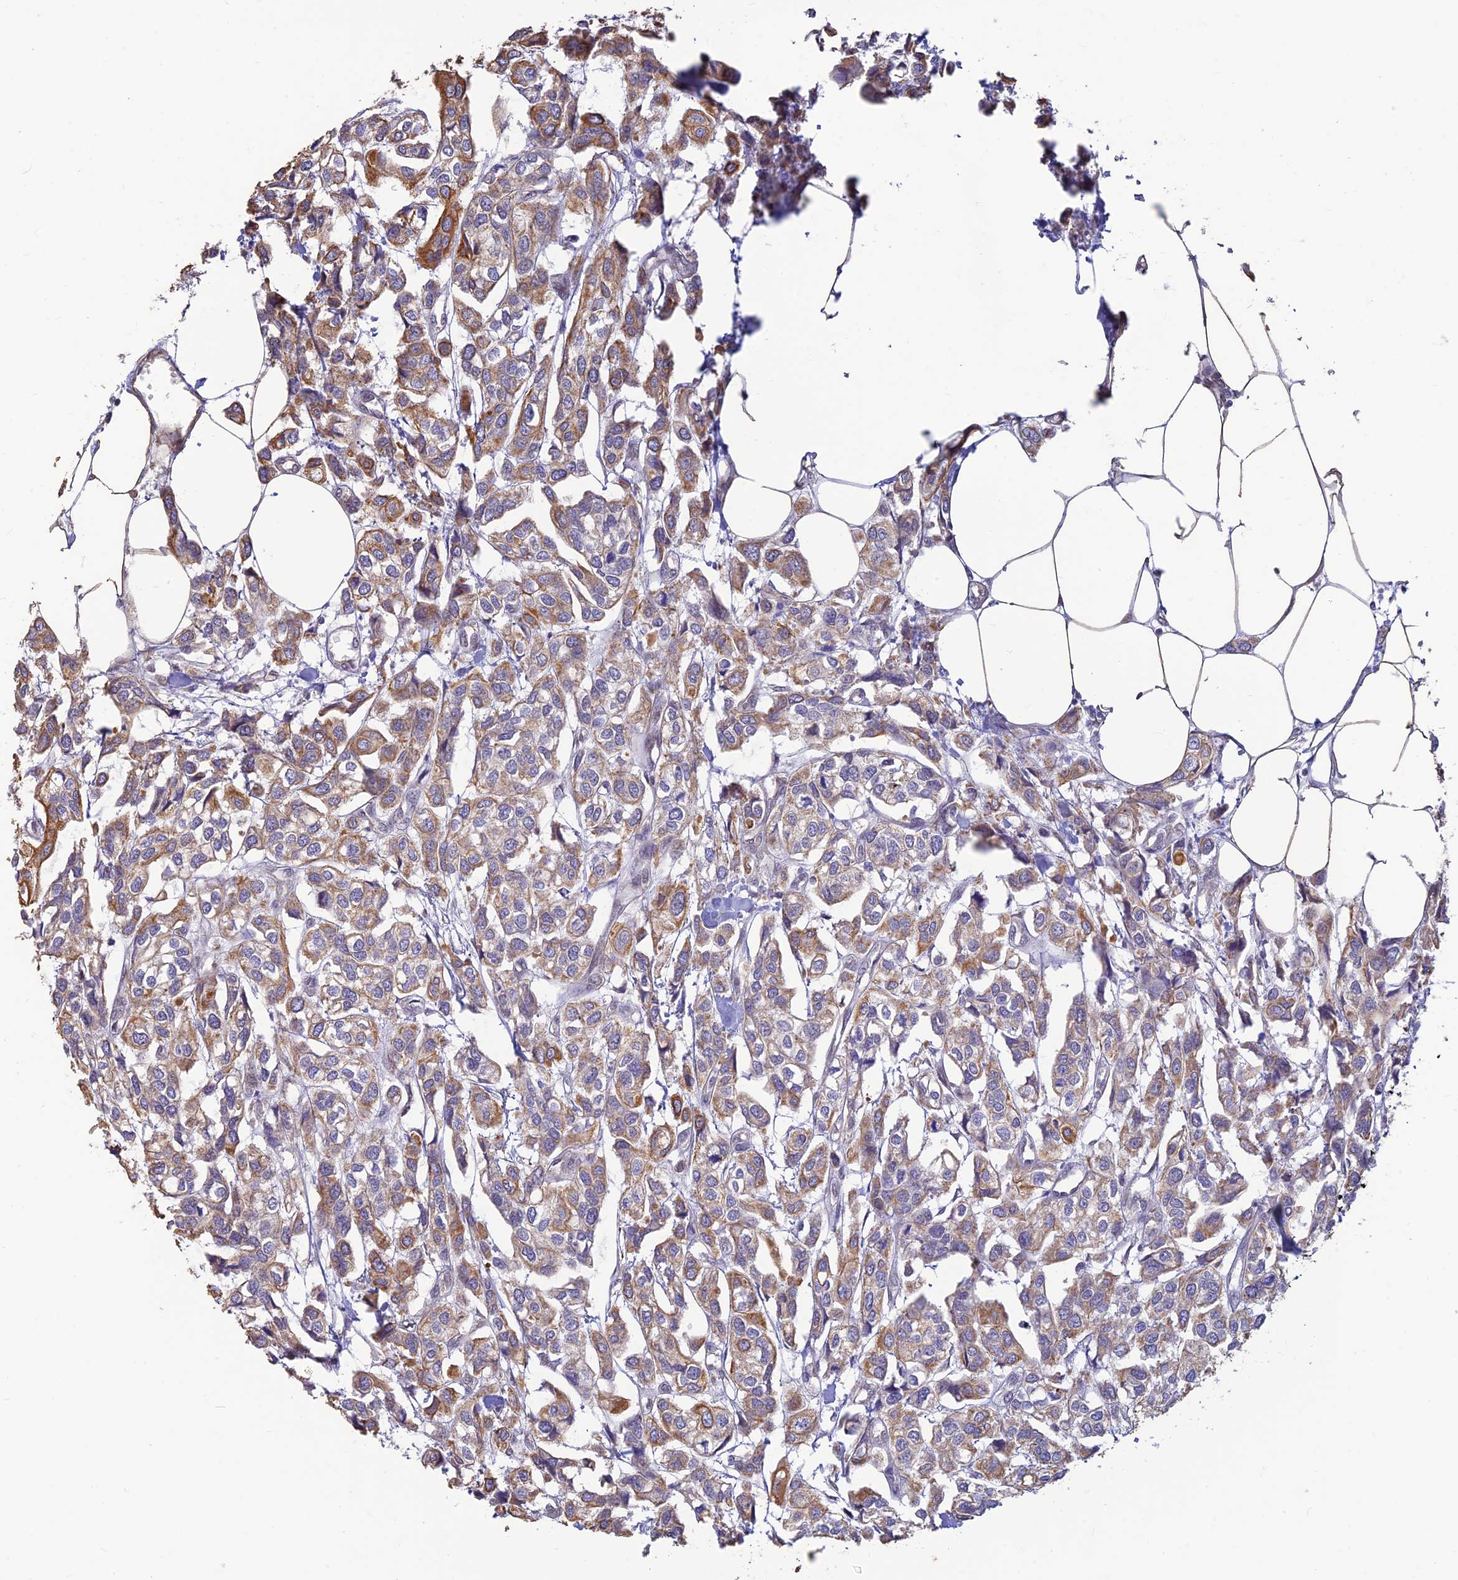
{"staining": {"intensity": "moderate", "quantity": "25%-75%", "location": "cytoplasmic/membranous"}, "tissue": "urothelial cancer", "cell_type": "Tumor cells", "image_type": "cancer", "snomed": [{"axis": "morphology", "description": "Urothelial carcinoma, High grade"}, {"axis": "topography", "description": "Urinary bladder"}], "caption": "DAB immunohistochemical staining of human high-grade urothelial carcinoma exhibits moderate cytoplasmic/membranous protein expression in approximately 25%-75% of tumor cells.", "gene": "ALDH1L2", "patient": {"sex": "male", "age": 67}}